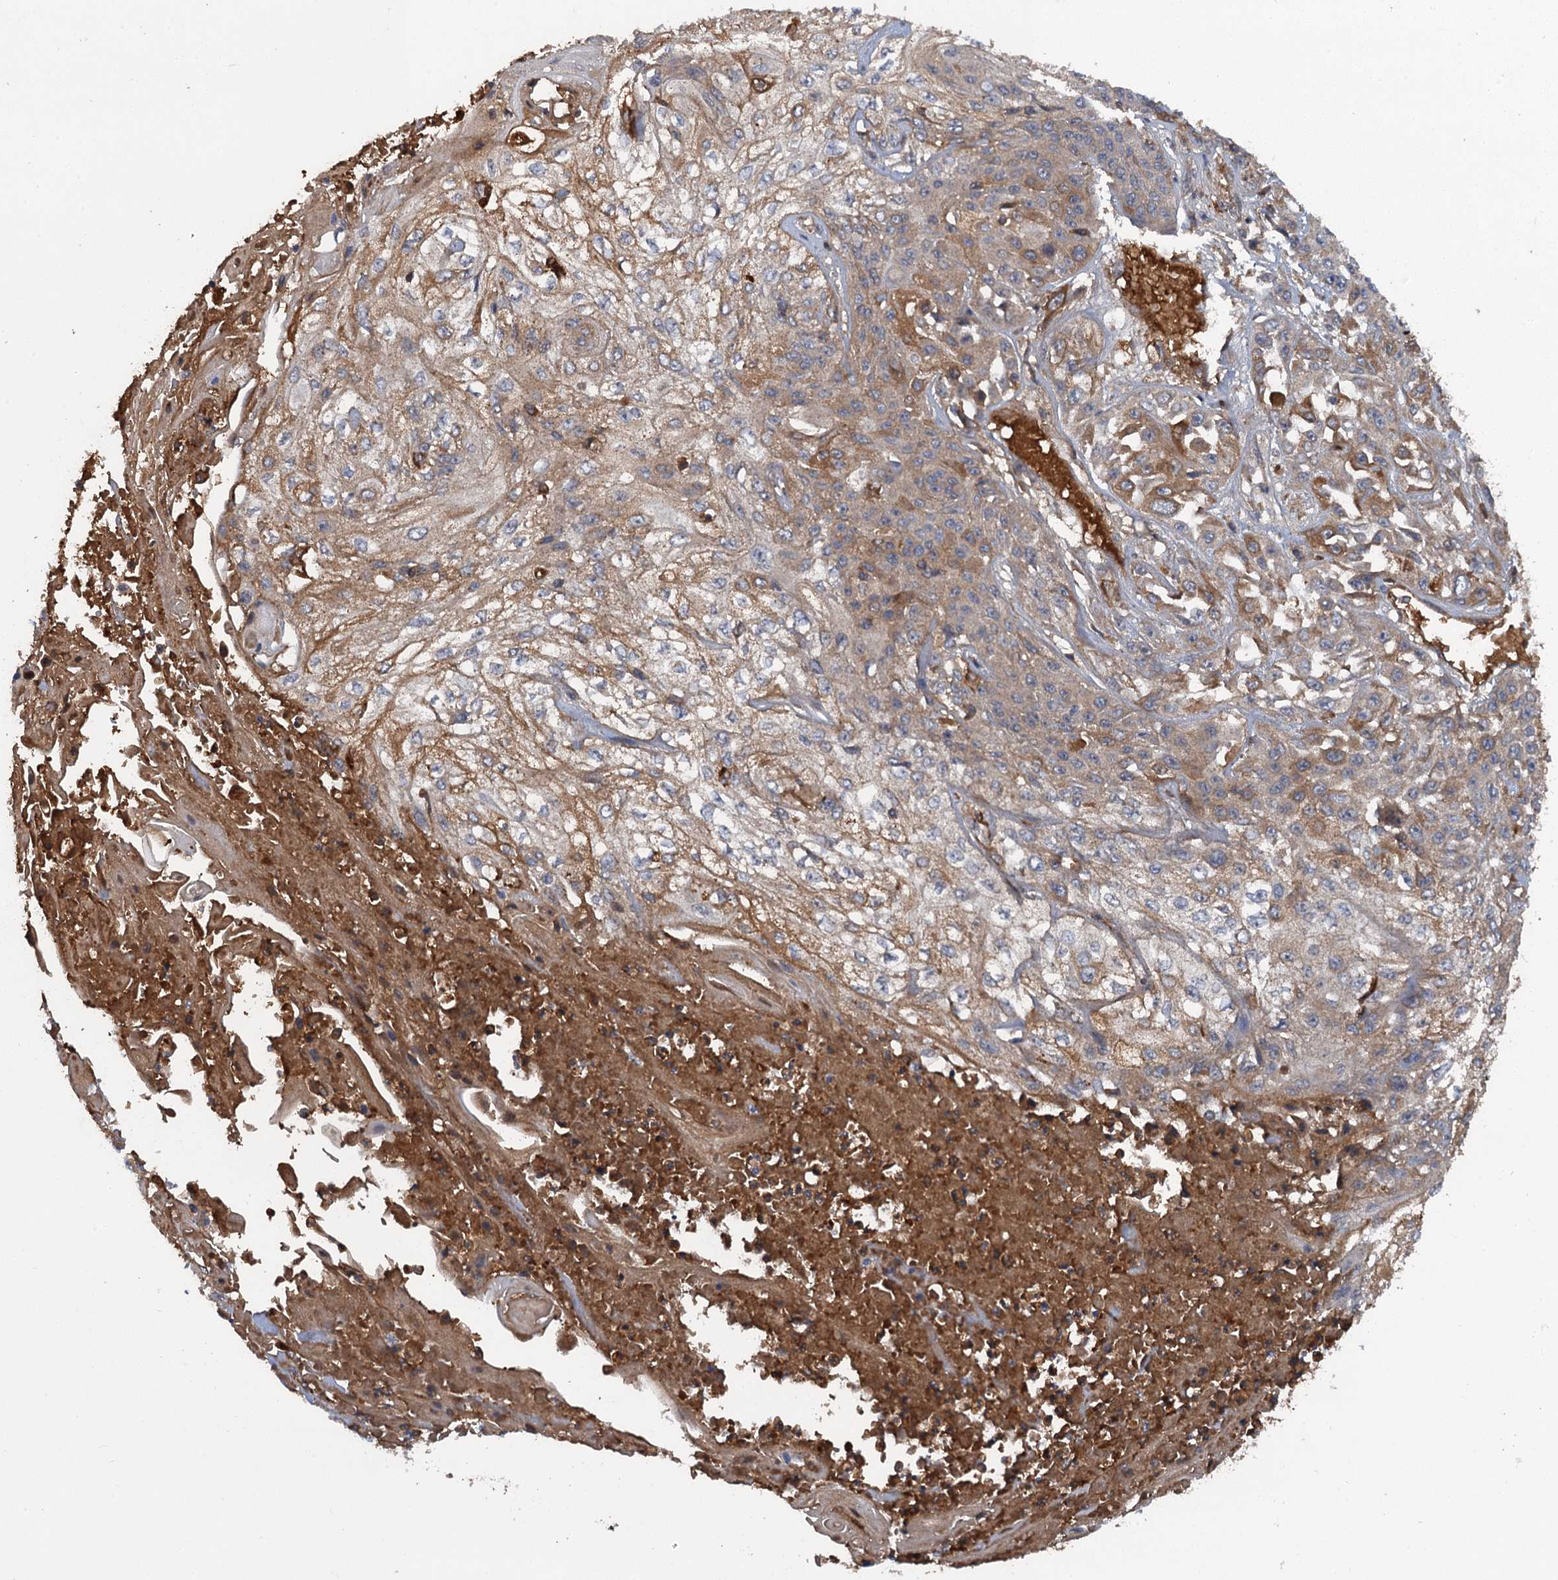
{"staining": {"intensity": "weak", "quantity": "25%-75%", "location": "cytoplasmic/membranous"}, "tissue": "skin cancer", "cell_type": "Tumor cells", "image_type": "cancer", "snomed": [{"axis": "morphology", "description": "Squamous cell carcinoma, NOS"}, {"axis": "morphology", "description": "Squamous cell carcinoma, metastatic, NOS"}, {"axis": "topography", "description": "Skin"}, {"axis": "topography", "description": "Lymph node"}], "caption": "Immunohistochemical staining of human skin cancer demonstrates weak cytoplasmic/membranous protein positivity in approximately 25%-75% of tumor cells.", "gene": "HAPLN3", "patient": {"sex": "male", "age": 75}}